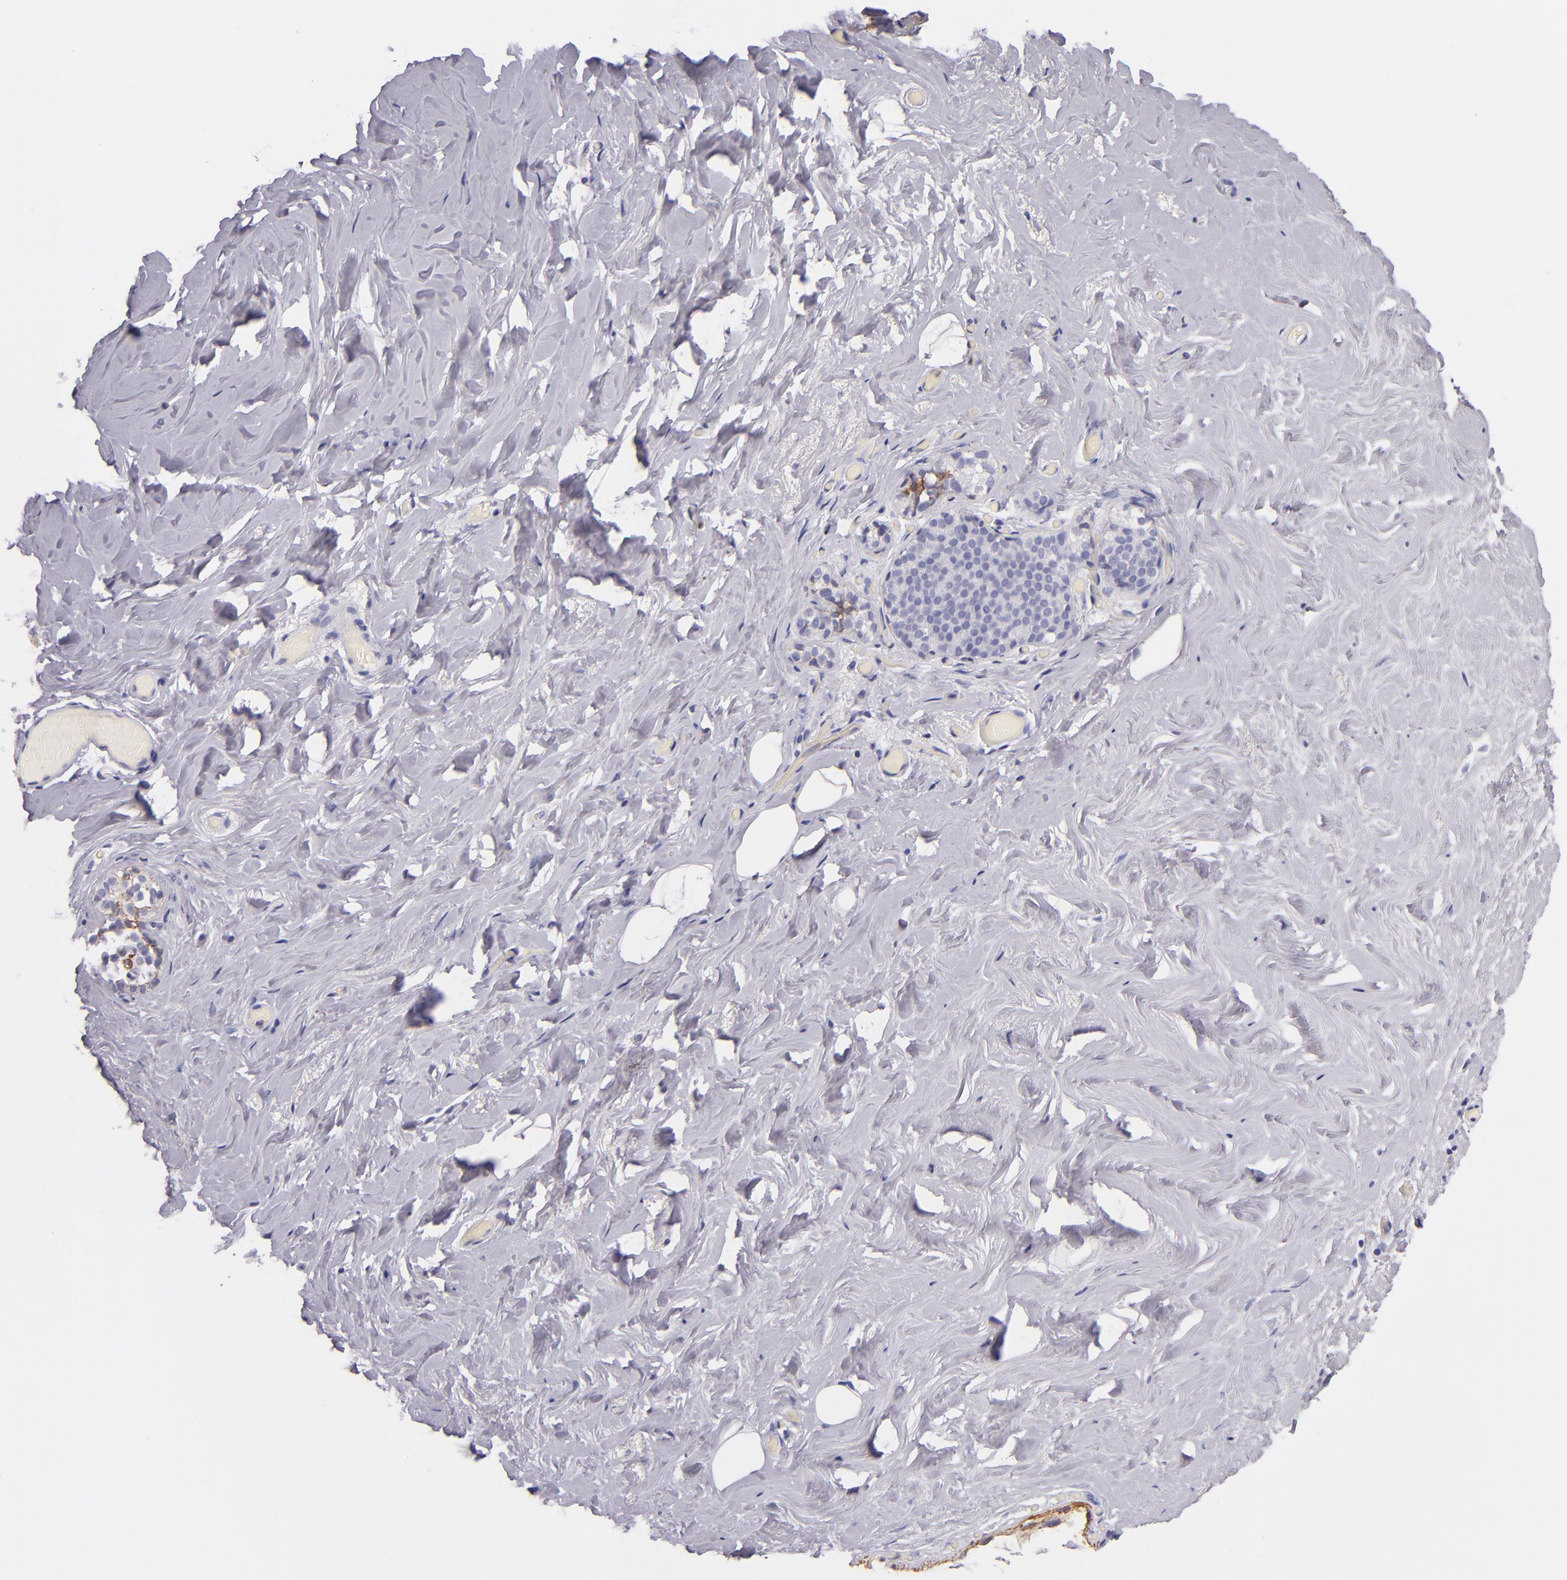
{"staining": {"intensity": "negative", "quantity": "none", "location": "none"}, "tissue": "breast", "cell_type": "Adipocytes", "image_type": "normal", "snomed": [{"axis": "morphology", "description": "Normal tissue, NOS"}, {"axis": "topography", "description": "Breast"}], "caption": "Immunohistochemistry of normal human breast exhibits no staining in adipocytes.", "gene": "CDH3", "patient": {"sex": "female", "age": 75}}